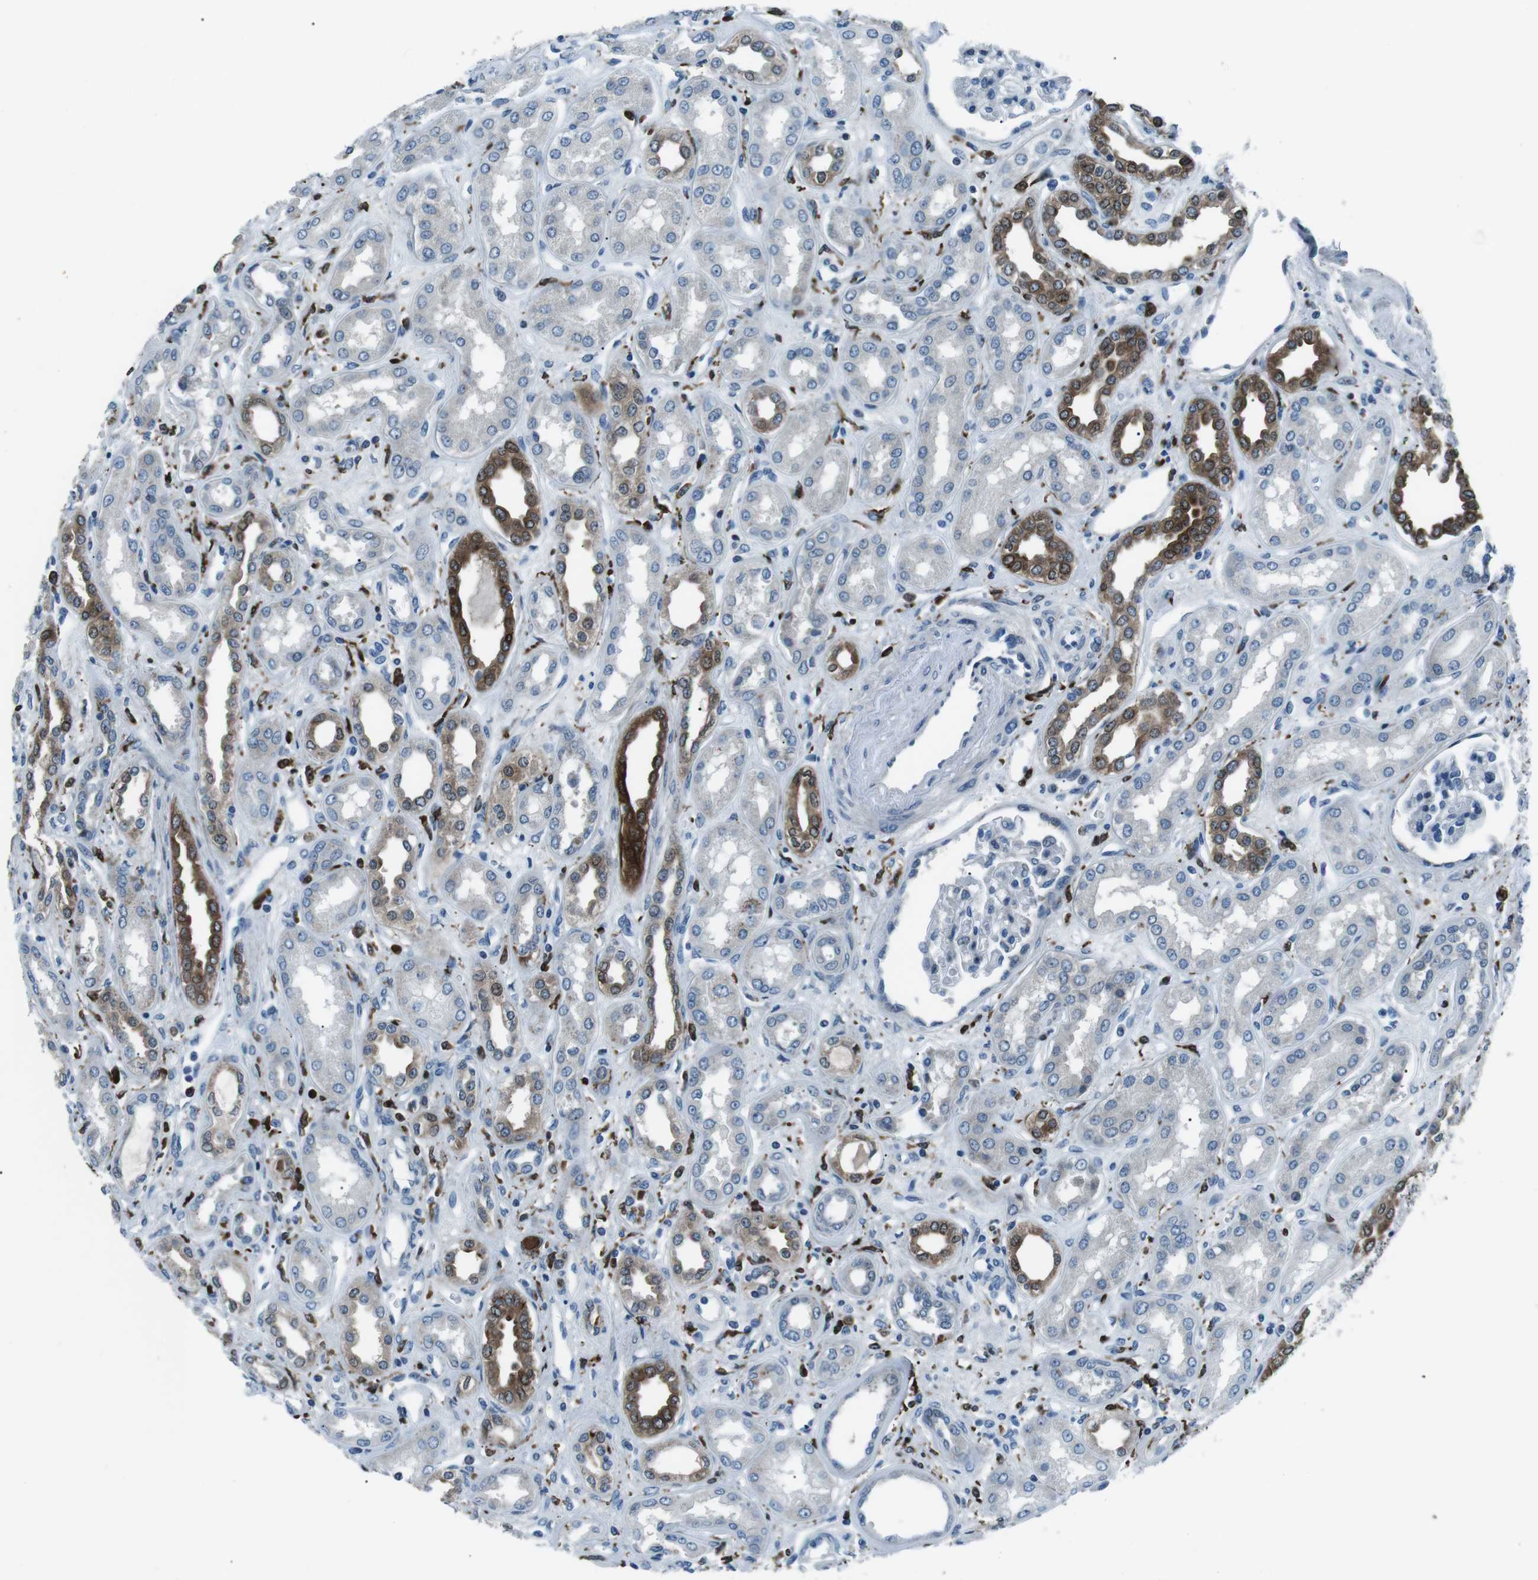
{"staining": {"intensity": "negative", "quantity": "none", "location": "none"}, "tissue": "kidney", "cell_type": "Cells in glomeruli", "image_type": "normal", "snomed": [{"axis": "morphology", "description": "Normal tissue, NOS"}, {"axis": "topography", "description": "Kidney"}], "caption": "This is an IHC photomicrograph of benign human kidney. There is no expression in cells in glomeruli.", "gene": "BLNK", "patient": {"sex": "male", "age": 59}}